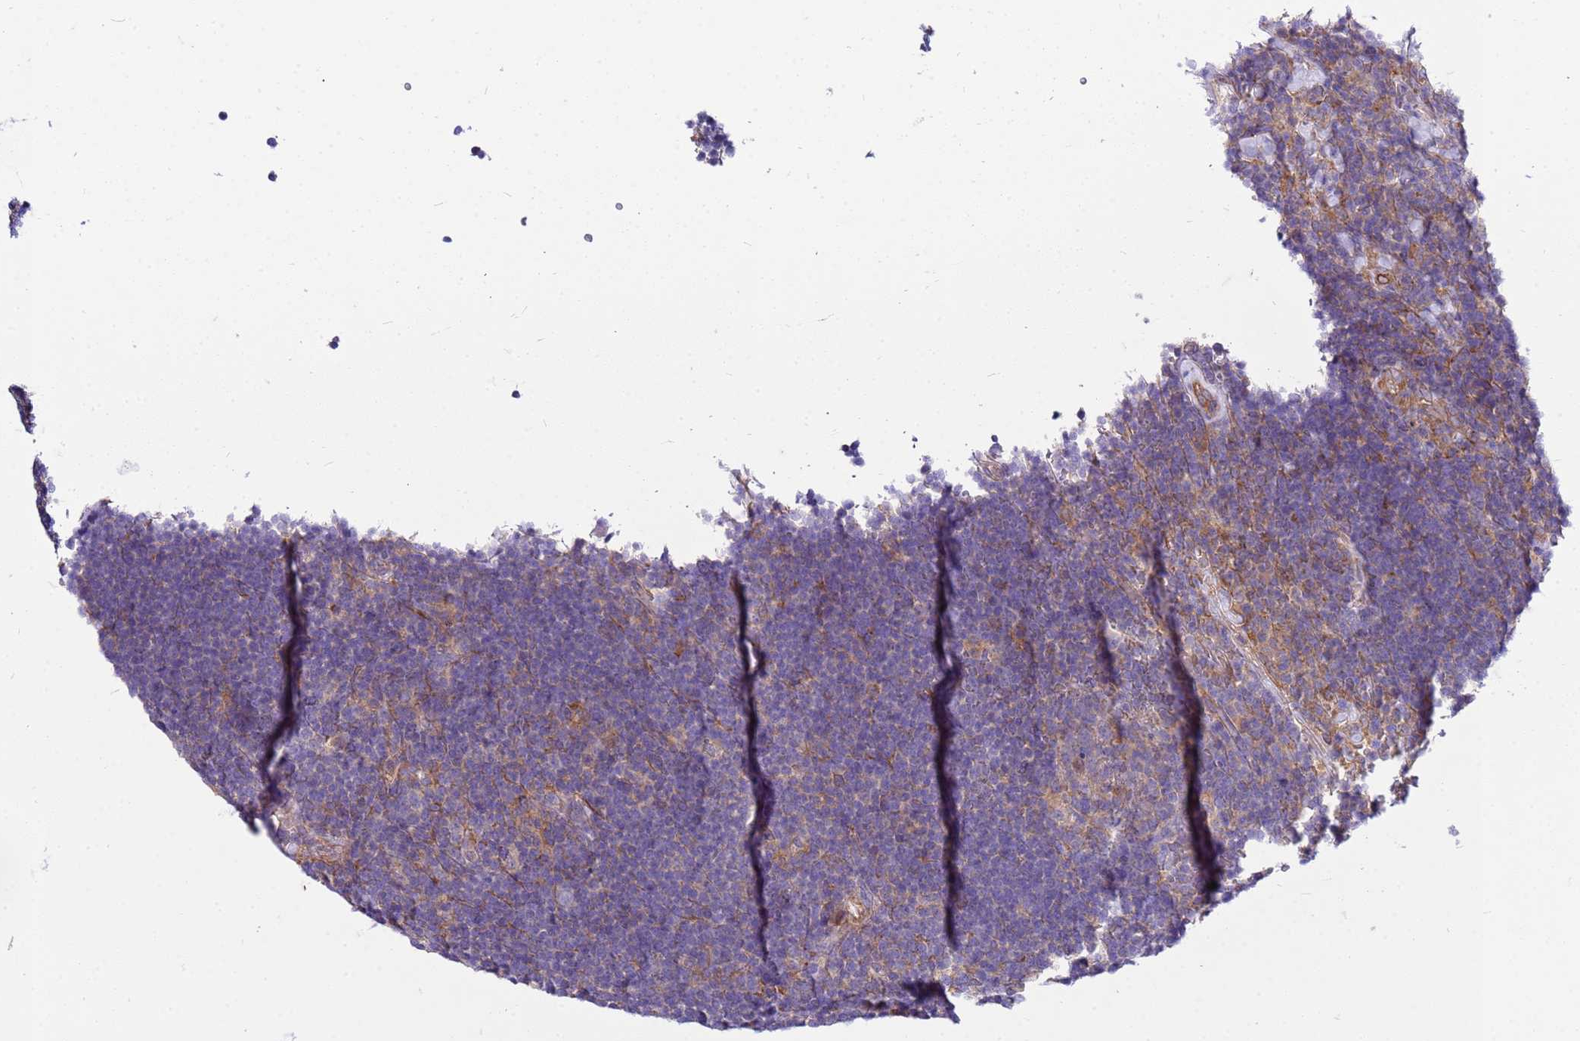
{"staining": {"intensity": "negative", "quantity": "none", "location": "none"}, "tissue": "lymphoma", "cell_type": "Tumor cells", "image_type": "cancer", "snomed": [{"axis": "morphology", "description": "Hodgkin's disease, NOS"}, {"axis": "topography", "description": "Lymph node"}], "caption": "The immunohistochemistry micrograph has no significant staining in tumor cells of Hodgkin's disease tissue.", "gene": "PKD1", "patient": {"sex": "female", "age": 57}}